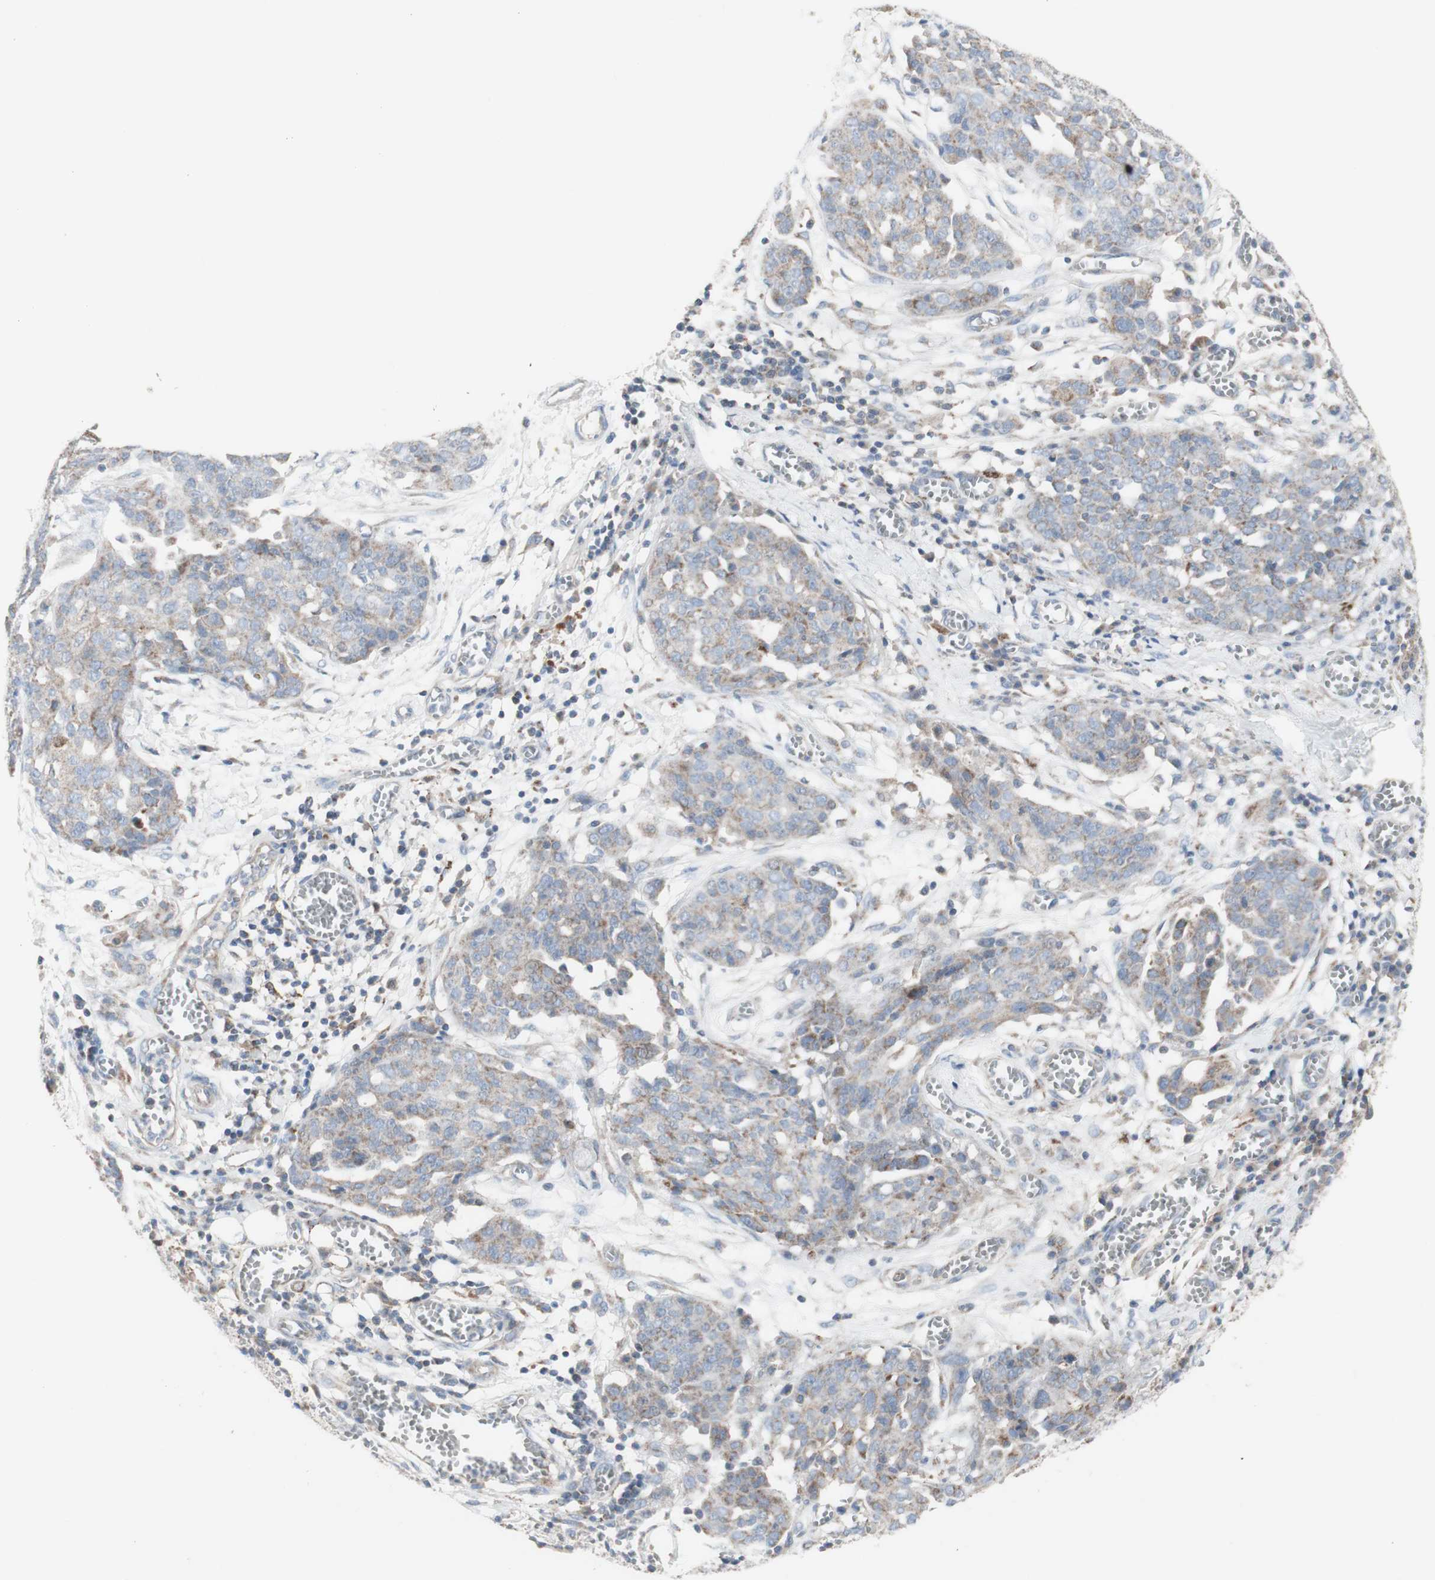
{"staining": {"intensity": "weak", "quantity": "<25%", "location": "cytoplasmic/membranous"}, "tissue": "ovarian cancer", "cell_type": "Tumor cells", "image_type": "cancer", "snomed": [{"axis": "morphology", "description": "Cystadenocarcinoma, serous, NOS"}, {"axis": "topography", "description": "Soft tissue"}, {"axis": "topography", "description": "Ovary"}], "caption": "This is an immunohistochemistry (IHC) photomicrograph of ovarian cancer. There is no positivity in tumor cells.", "gene": "CNTNAP1", "patient": {"sex": "female", "age": 57}}